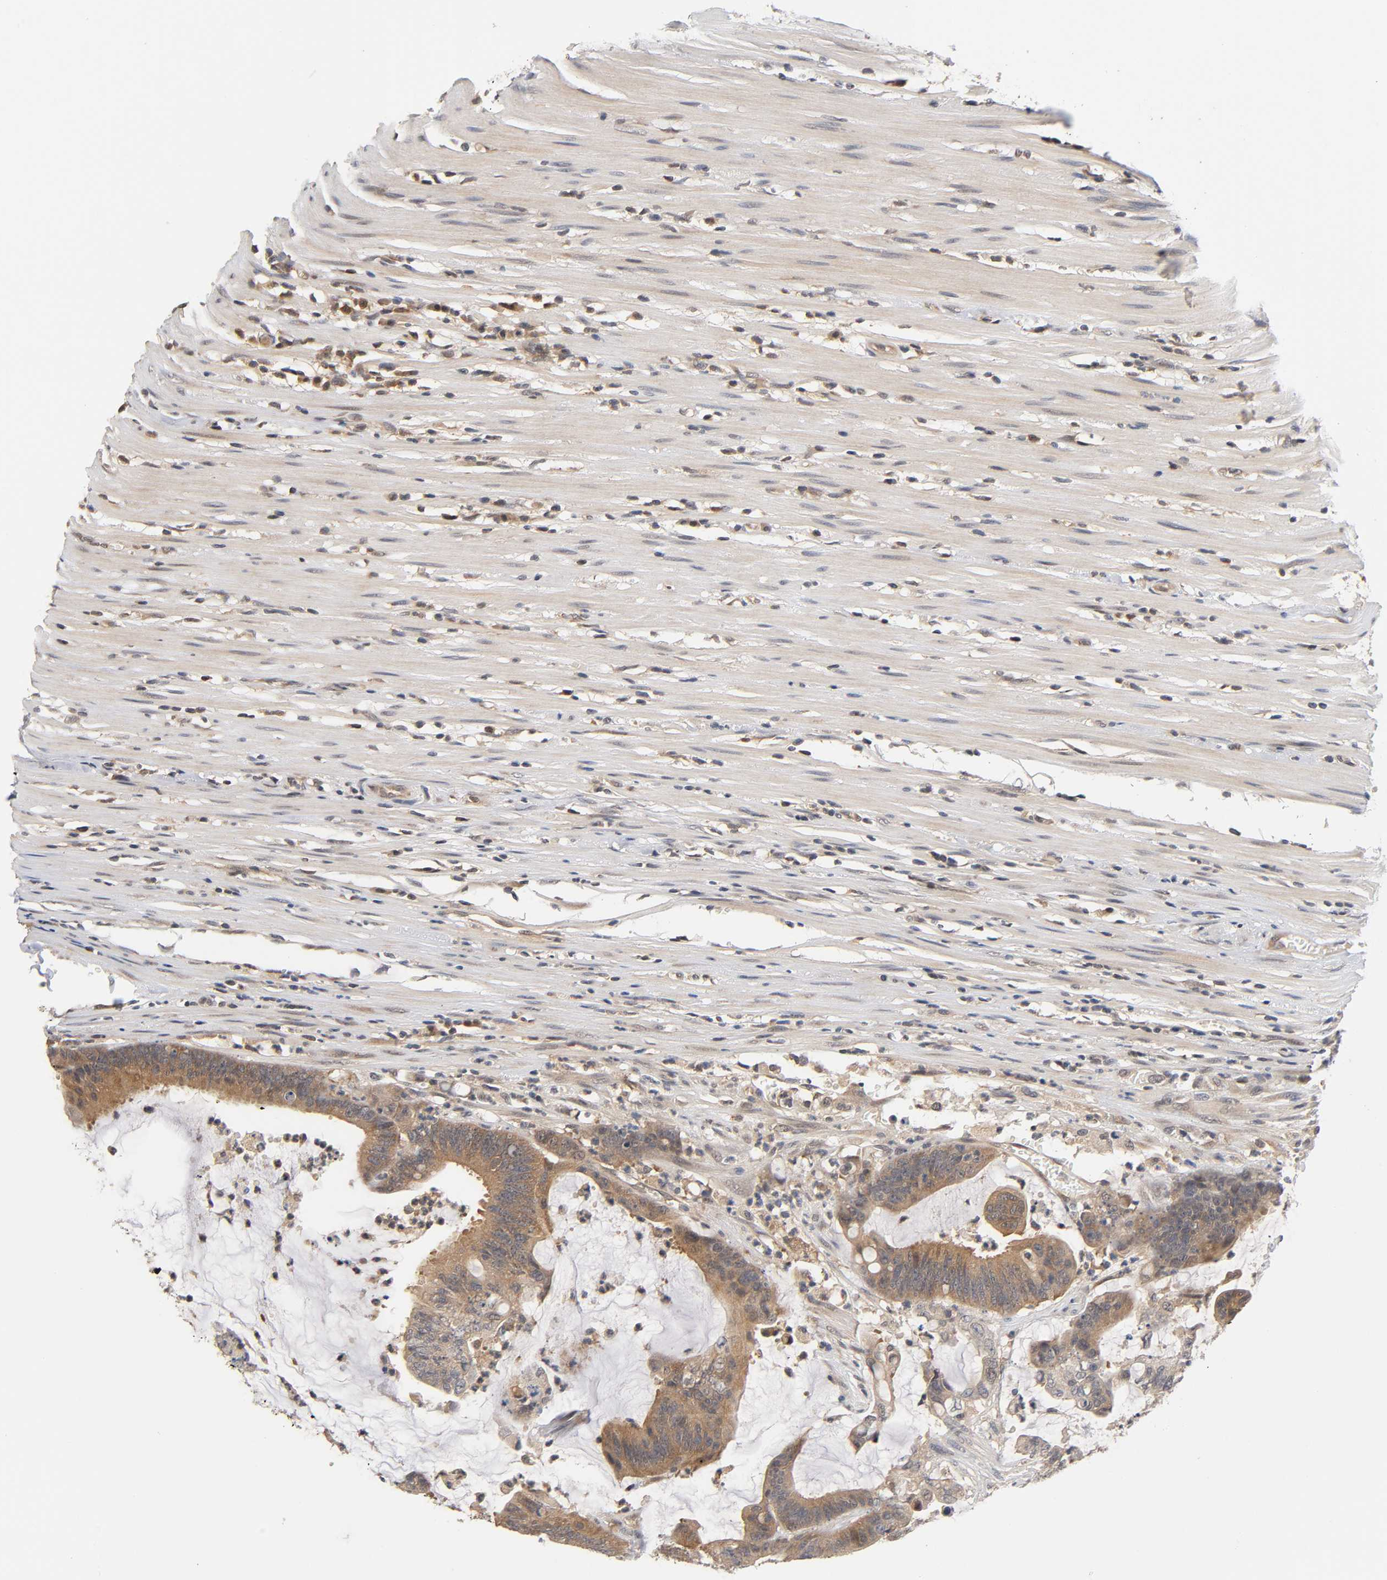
{"staining": {"intensity": "moderate", "quantity": ">75%", "location": "cytoplasmic/membranous"}, "tissue": "colorectal cancer", "cell_type": "Tumor cells", "image_type": "cancer", "snomed": [{"axis": "morphology", "description": "Adenocarcinoma, NOS"}, {"axis": "topography", "description": "Rectum"}], "caption": "An image of human colorectal cancer (adenocarcinoma) stained for a protein exhibits moderate cytoplasmic/membranous brown staining in tumor cells. Ihc stains the protein in brown and the nuclei are stained blue.", "gene": "PRKAB1", "patient": {"sex": "female", "age": 66}}